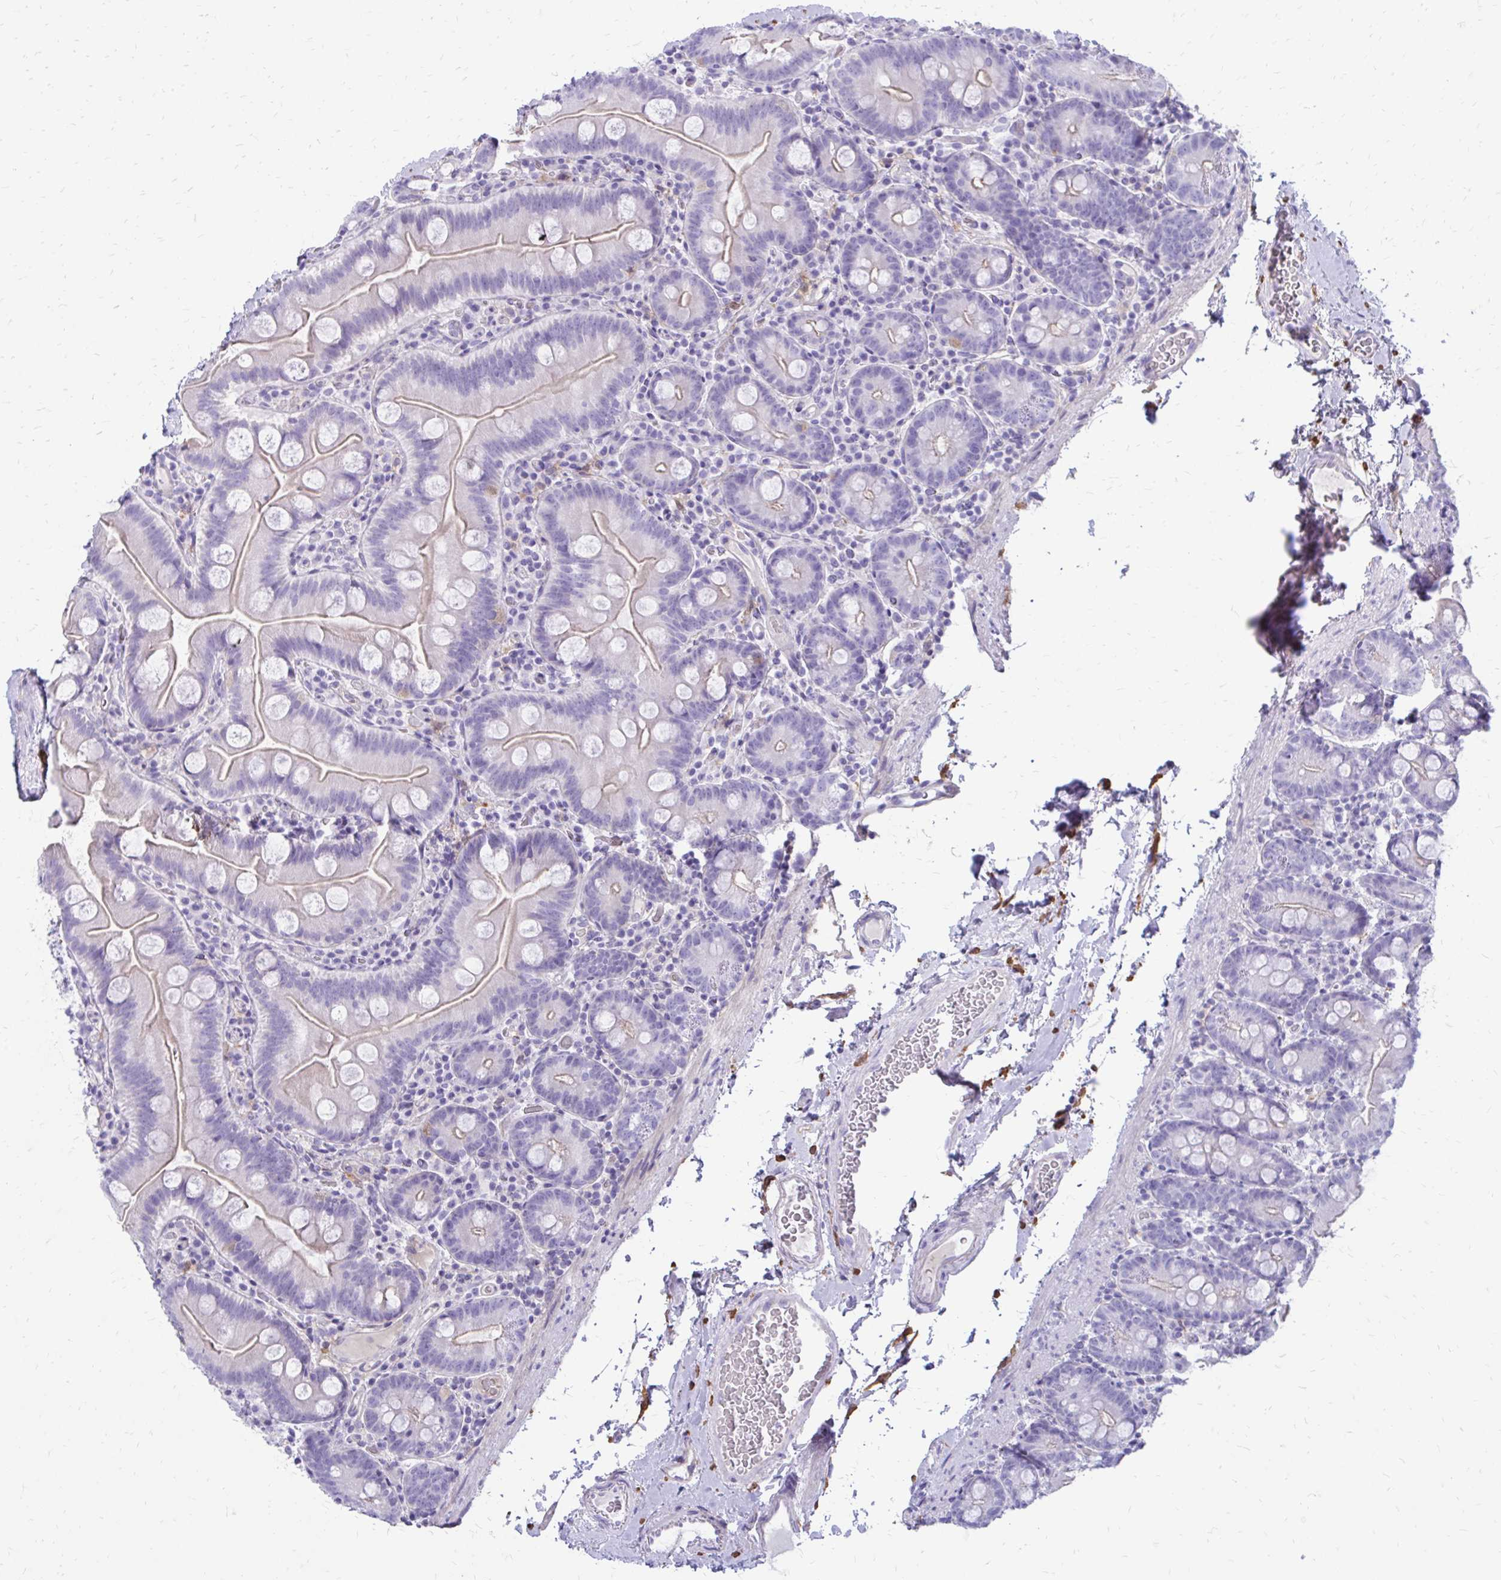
{"staining": {"intensity": "negative", "quantity": "none", "location": "none"}, "tissue": "small intestine", "cell_type": "Glandular cells", "image_type": "normal", "snomed": [{"axis": "morphology", "description": "Normal tissue, NOS"}, {"axis": "topography", "description": "Small intestine"}], "caption": "Glandular cells are negative for protein expression in unremarkable human small intestine.", "gene": "SIGLEC11", "patient": {"sex": "female", "age": 68}}